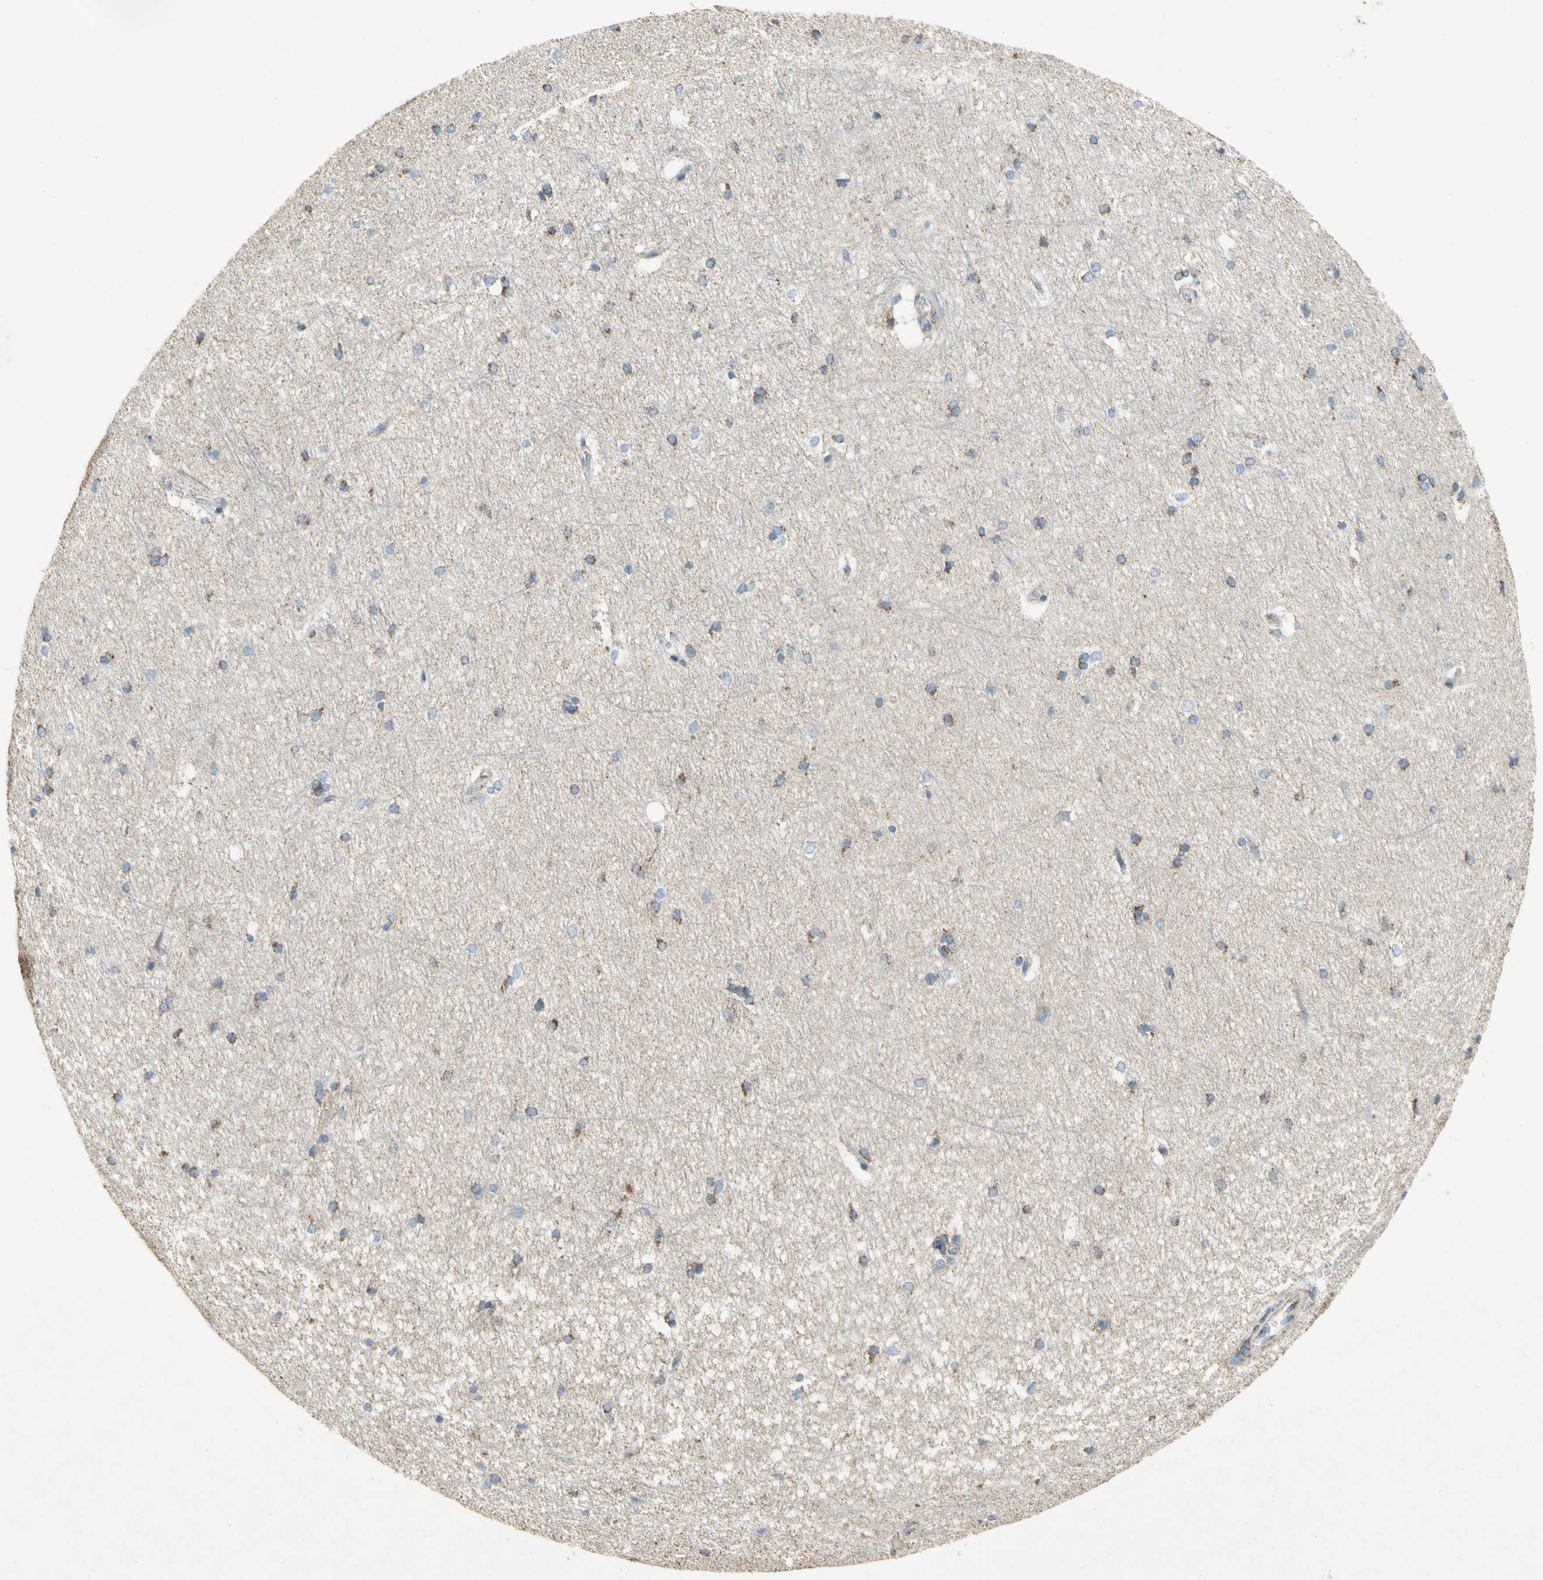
{"staining": {"intensity": "moderate", "quantity": "25%-75%", "location": "cytoplasmic/membranous"}, "tissue": "hippocampus", "cell_type": "Glial cells", "image_type": "normal", "snomed": [{"axis": "morphology", "description": "Normal tissue, NOS"}, {"axis": "topography", "description": "Hippocampus"}], "caption": "This micrograph exhibits immunohistochemistry (IHC) staining of unremarkable human hippocampus, with medium moderate cytoplasmic/membranous staining in approximately 25%-75% of glial cells.", "gene": "SDHB", "patient": {"sex": "female", "age": 19}}